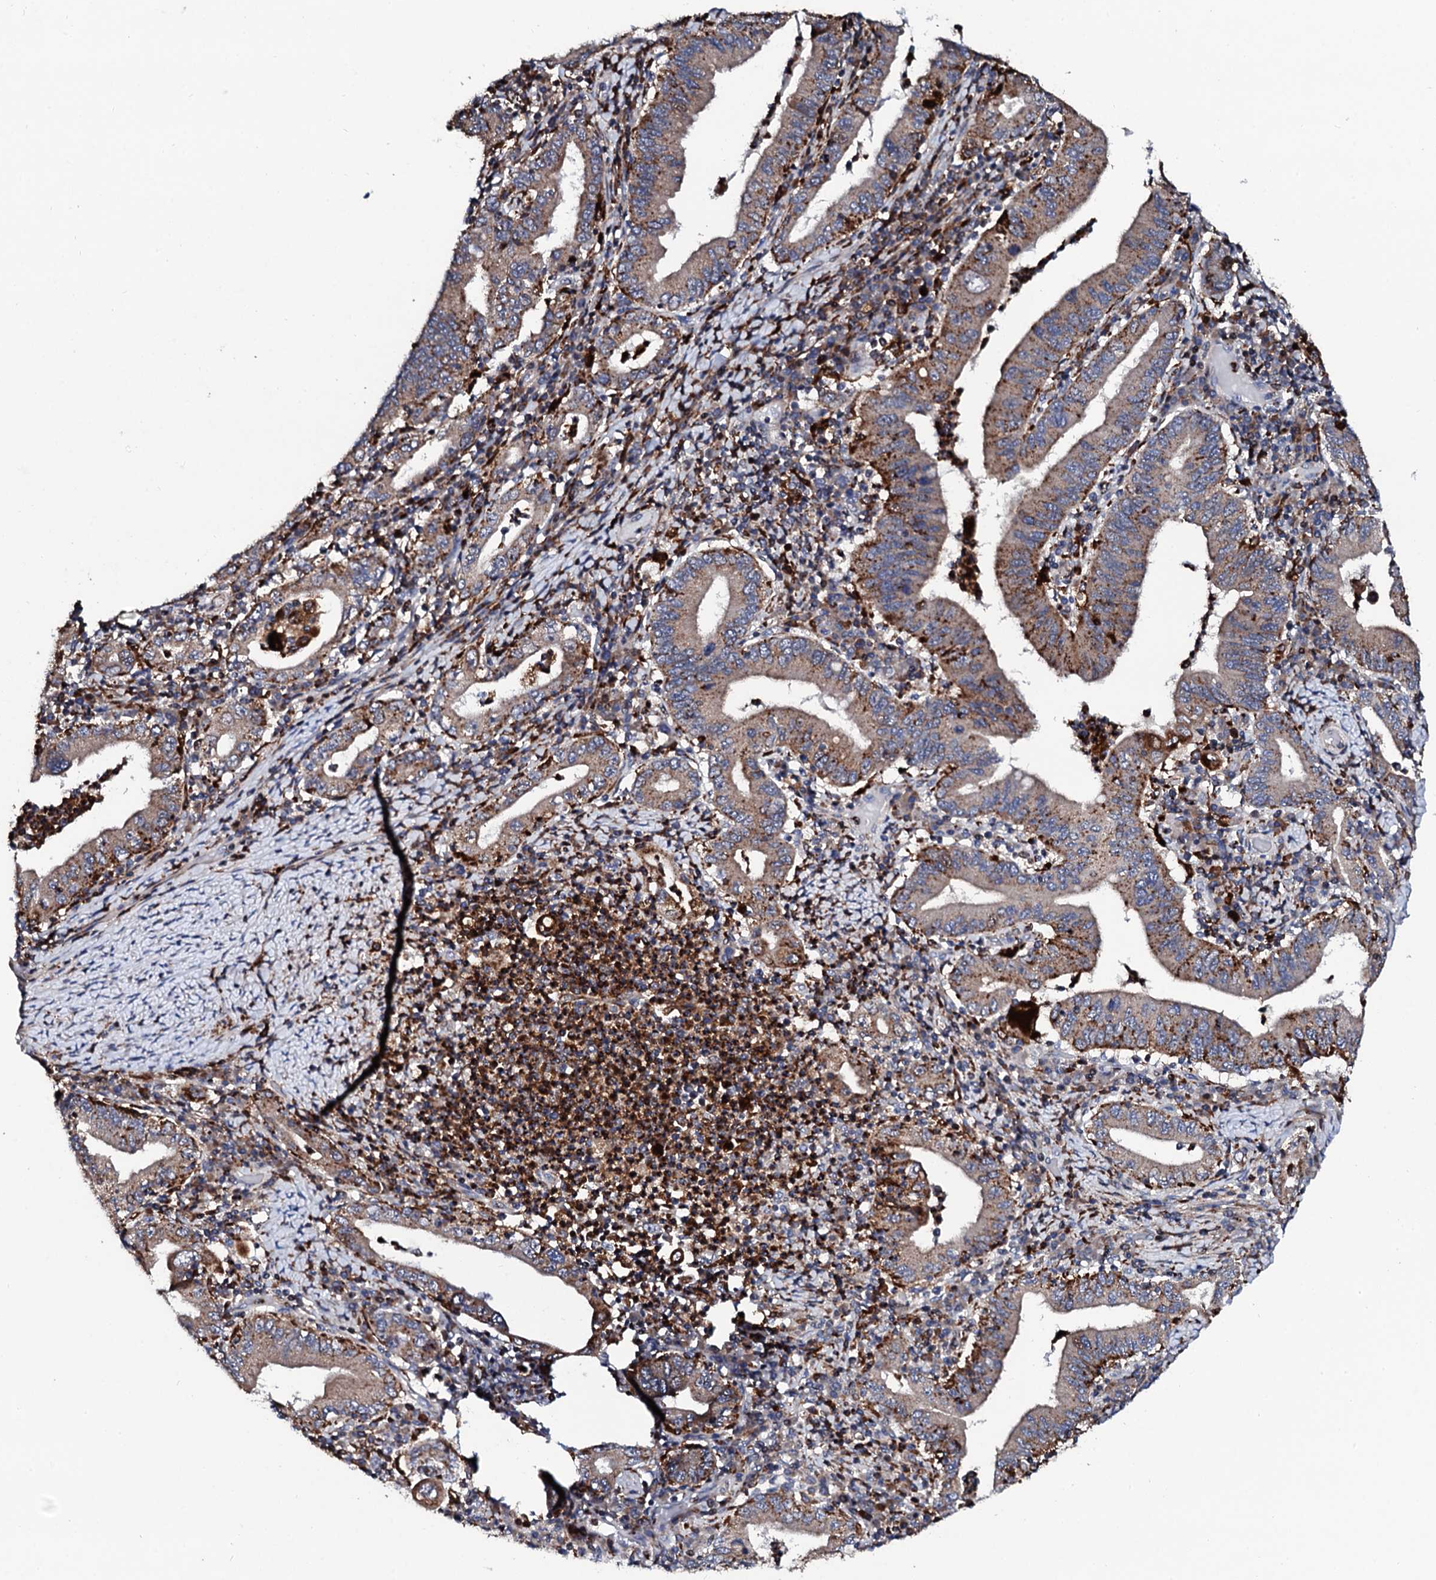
{"staining": {"intensity": "moderate", "quantity": ">75%", "location": "cytoplasmic/membranous"}, "tissue": "stomach cancer", "cell_type": "Tumor cells", "image_type": "cancer", "snomed": [{"axis": "morphology", "description": "Normal tissue, NOS"}, {"axis": "morphology", "description": "Adenocarcinoma, NOS"}, {"axis": "topography", "description": "Esophagus"}, {"axis": "topography", "description": "Stomach, upper"}, {"axis": "topography", "description": "Peripheral nerve tissue"}], "caption": "The immunohistochemical stain shows moderate cytoplasmic/membranous positivity in tumor cells of stomach cancer (adenocarcinoma) tissue.", "gene": "TCIRG1", "patient": {"sex": "male", "age": 62}}